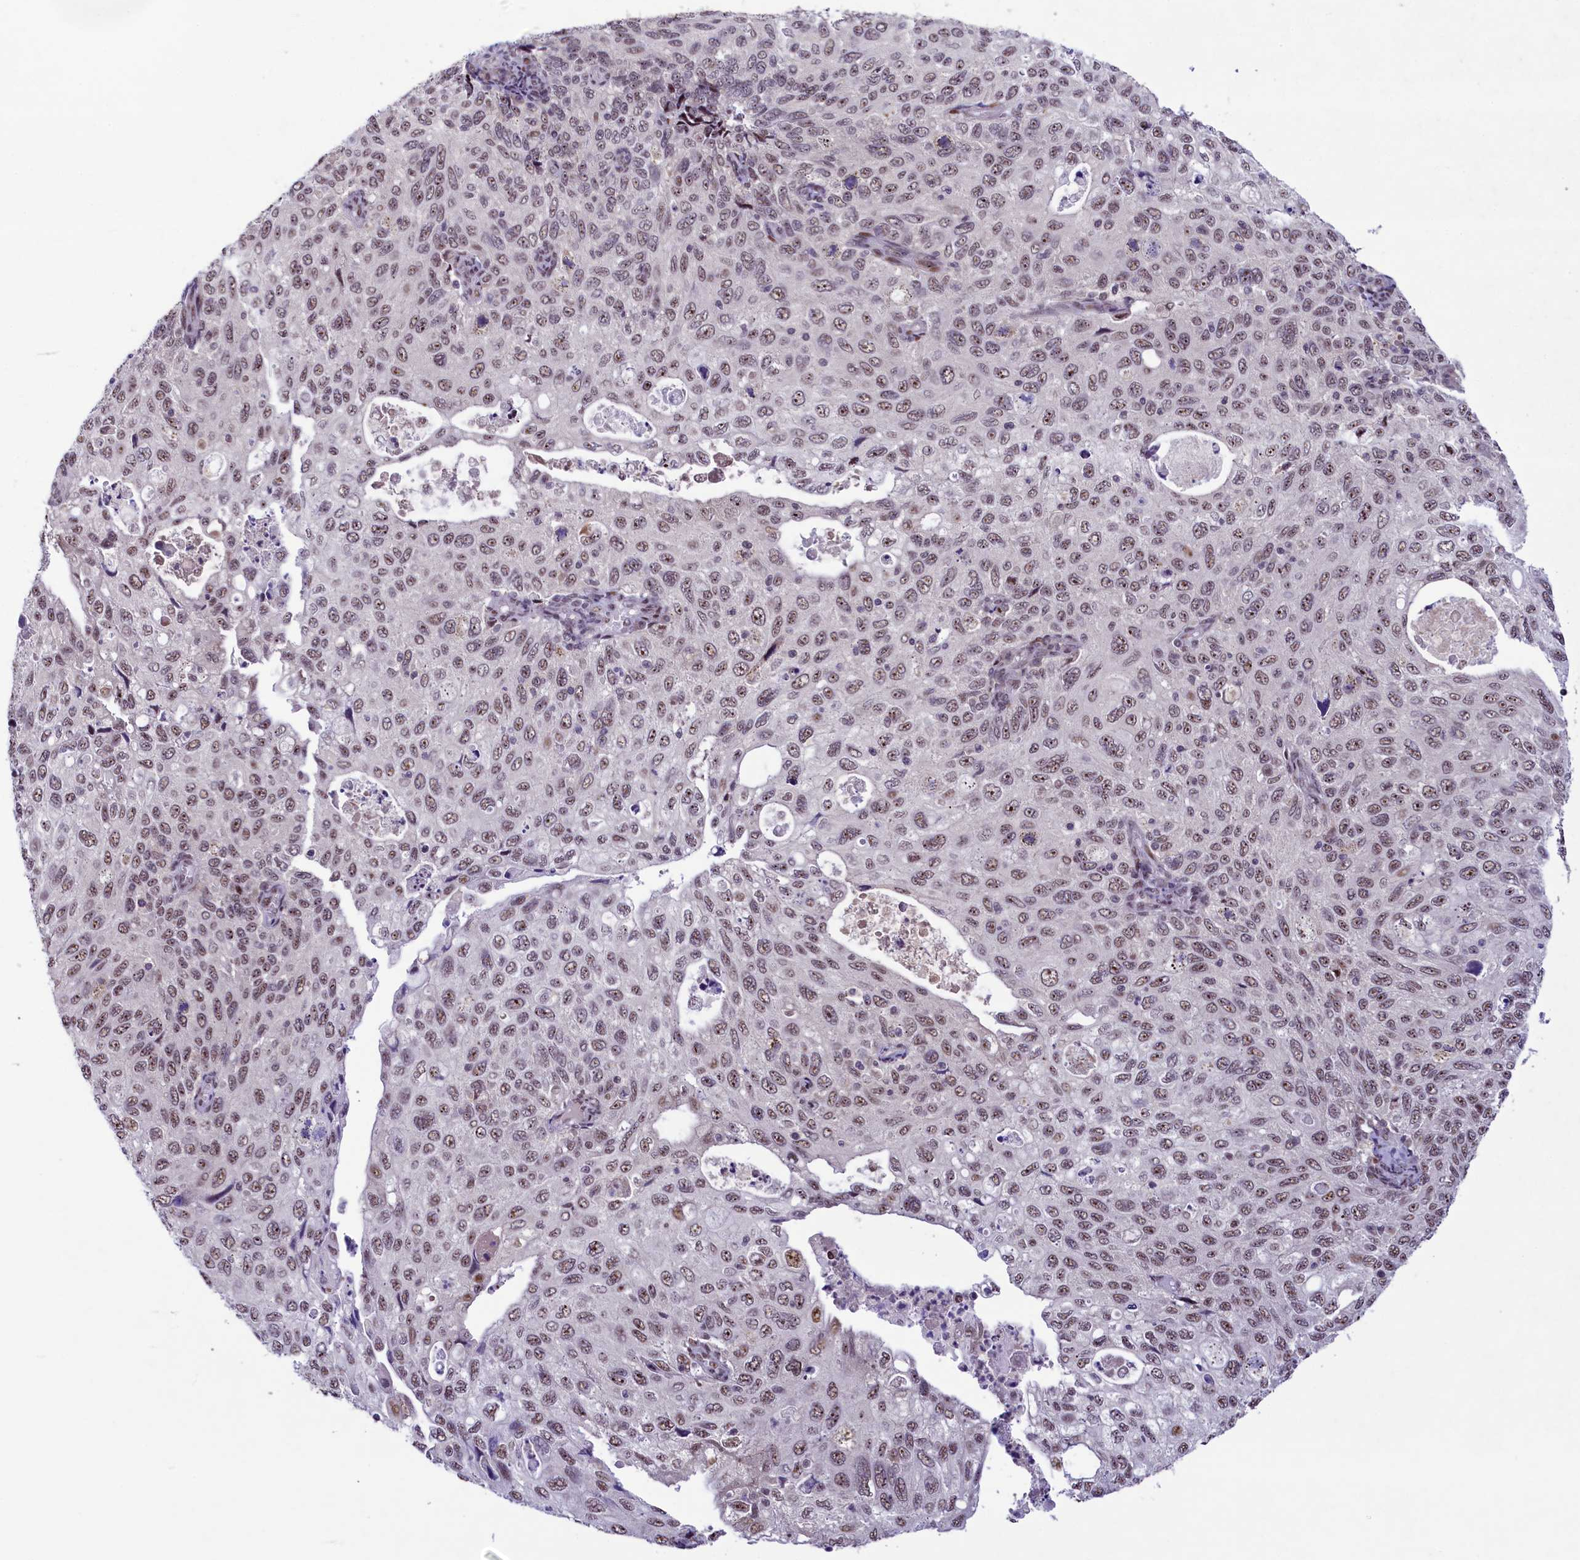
{"staining": {"intensity": "moderate", "quantity": "25%-75%", "location": "nuclear"}, "tissue": "cervical cancer", "cell_type": "Tumor cells", "image_type": "cancer", "snomed": [{"axis": "morphology", "description": "Squamous cell carcinoma, NOS"}, {"axis": "topography", "description": "Cervix"}], "caption": "A micrograph of human cervical squamous cell carcinoma stained for a protein shows moderate nuclear brown staining in tumor cells. Using DAB (brown) and hematoxylin (blue) stains, captured at high magnification using brightfield microscopy.", "gene": "ANKS3", "patient": {"sex": "female", "age": 70}}